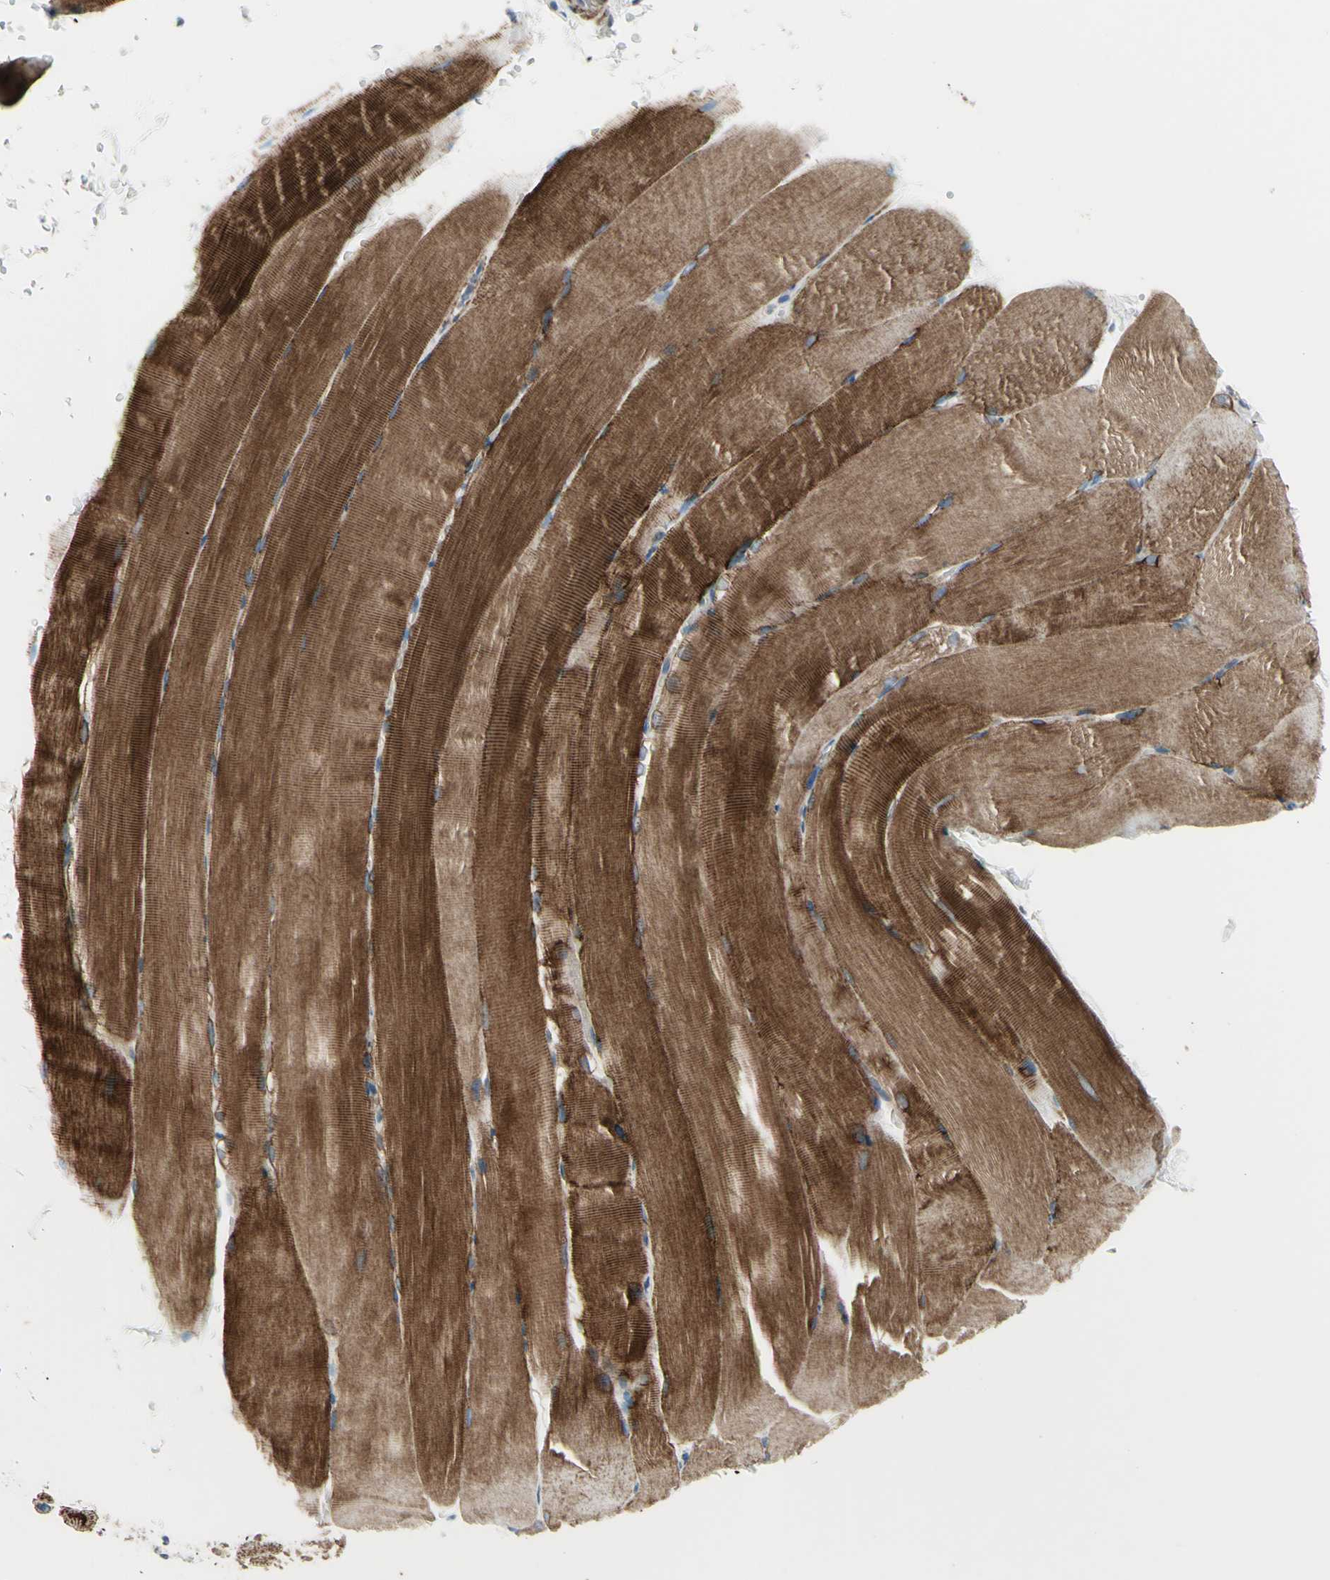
{"staining": {"intensity": "strong", "quantity": ">75%", "location": "cytoplasmic/membranous"}, "tissue": "skeletal muscle", "cell_type": "Myocytes", "image_type": "normal", "snomed": [{"axis": "morphology", "description": "Normal tissue, NOS"}, {"axis": "topography", "description": "Skeletal muscle"}, {"axis": "topography", "description": "Parathyroid gland"}], "caption": "IHC (DAB) staining of normal human skeletal muscle shows strong cytoplasmic/membranous protein expression in approximately >75% of myocytes.", "gene": "FAM171B", "patient": {"sex": "female", "age": 37}}